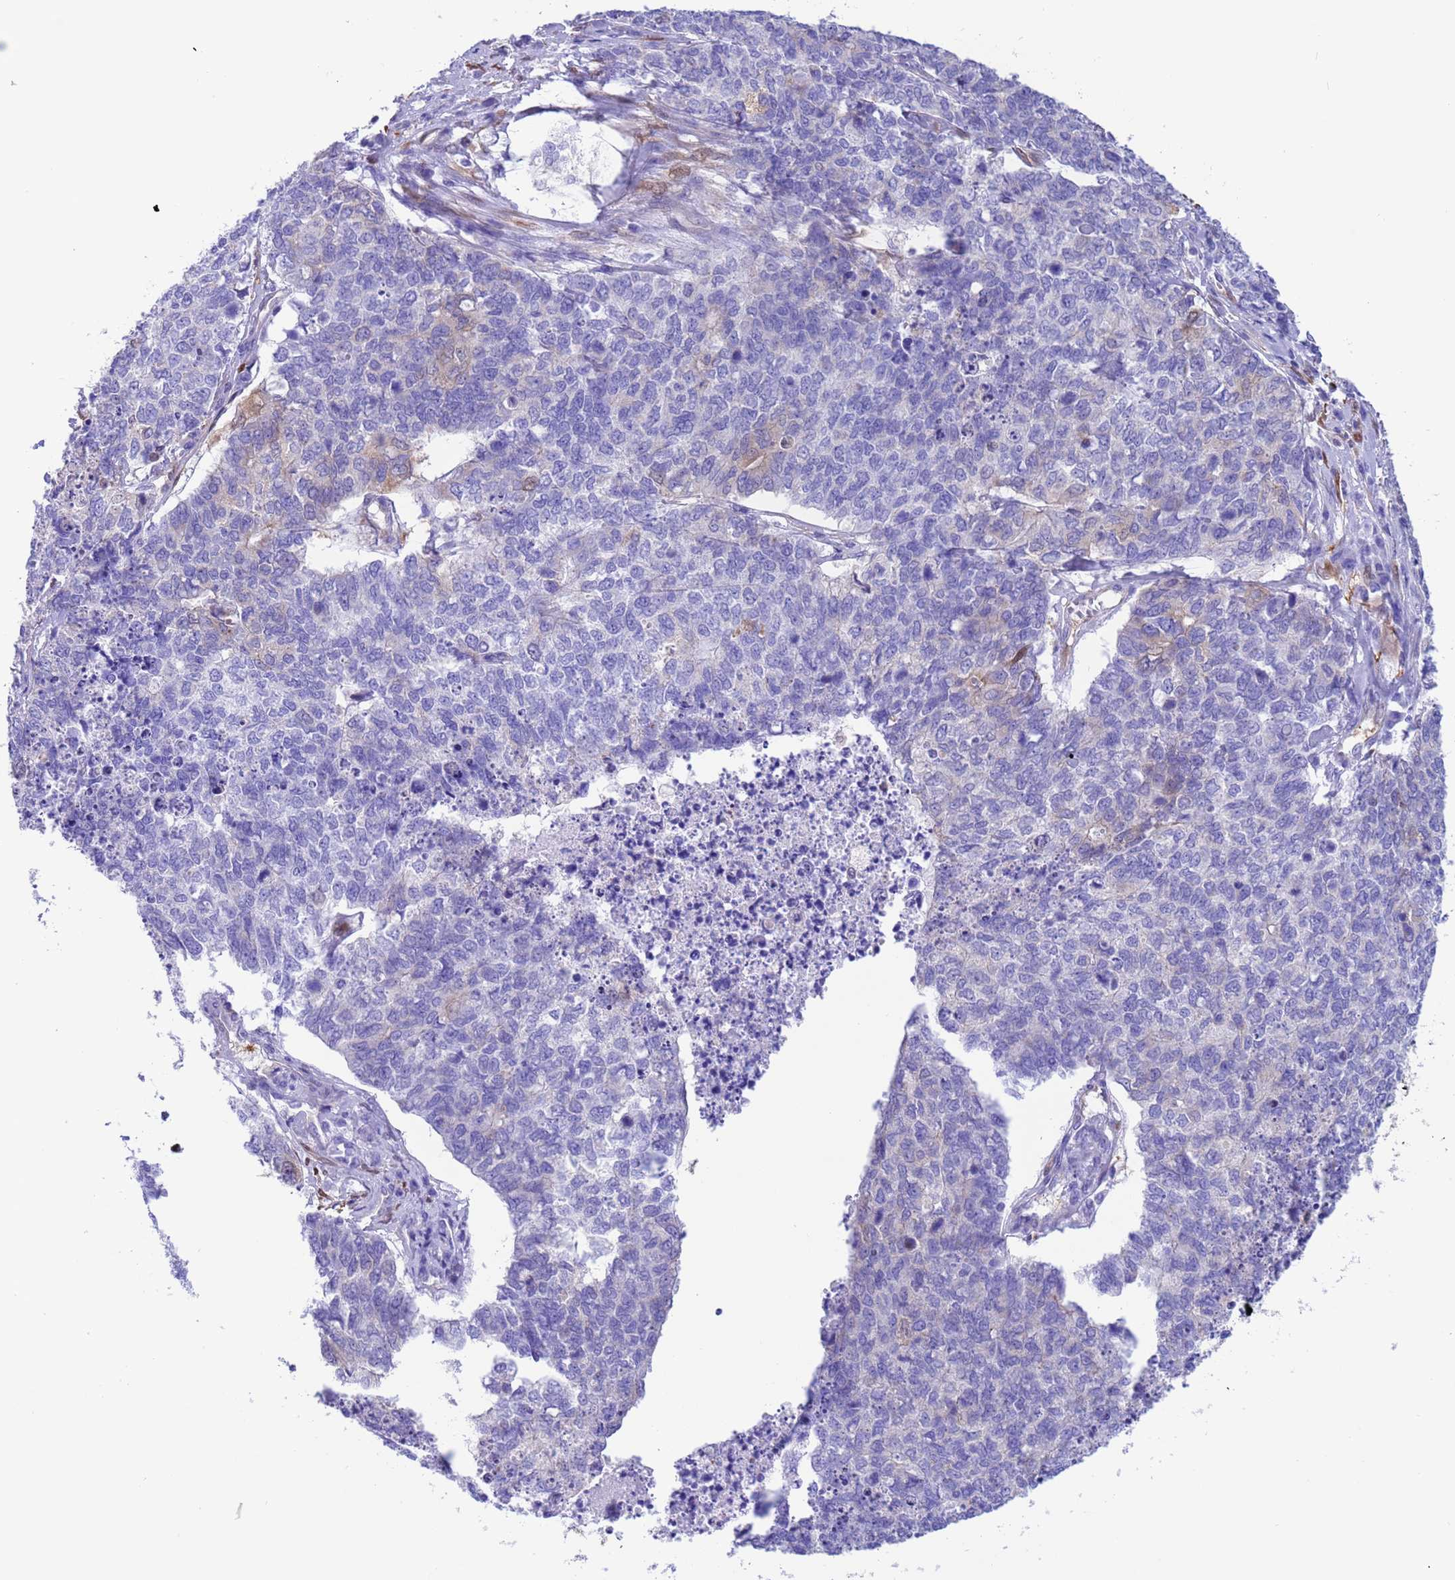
{"staining": {"intensity": "negative", "quantity": "none", "location": "none"}, "tissue": "cervical cancer", "cell_type": "Tumor cells", "image_type": "cancer", "snomed": [{"axis": "morphology", "description": "Squamous cell carcinoma, NOS"}, {"axis": "topography", "description": "Cervix"}], "caption": "This photomicrograph is of cervical cancer (squamous cell carcinoma) stained with immunohistochemistry (IHC) to label a protein in brown with the nuclei are counter-stained blue. There is no expression in tumor cells. Brightfield microscopy of immunohistochemistry (IHC) stained with DAB (3,3'-diaminobenzidine) (brown) and hematoxylin (blue), captured at high magnification.", "gene": "C6orf47", "patient": {"sex": "female", "age": 63}}